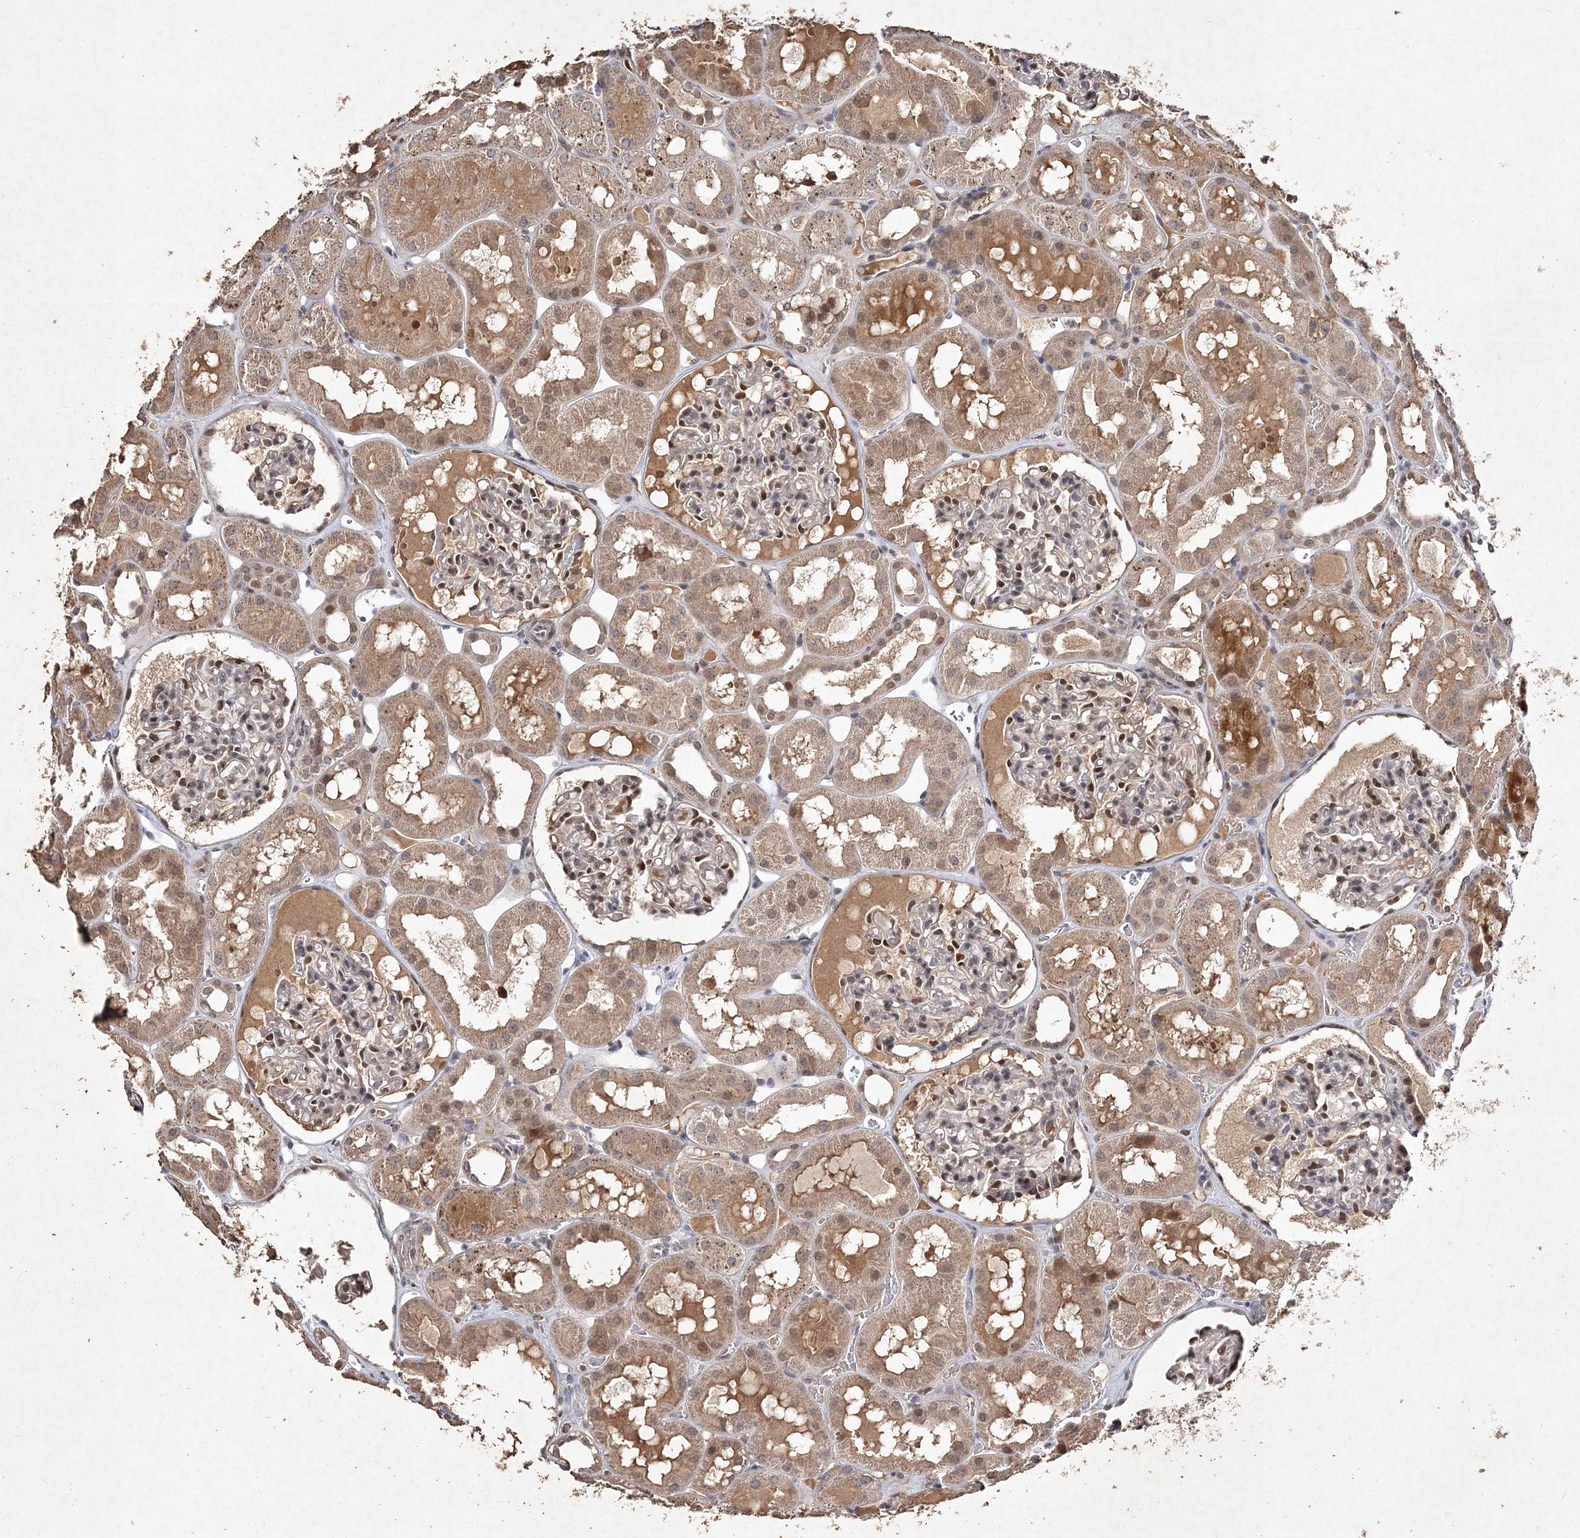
{"staining": {"intensity": "moderate", "quantity": "25%-75%", "location": "nuclear"}, "tissue": "kidney", "cell_type": "Cells in glomeruli", "image_type": "normal", "snomed": [{"axis": "morphology", "description": "Normal tissue, NOS"}, {"axis": "topography", "description": "Kidney"}, {"axis": "topography", "description": "Urinary bladder"}], "caption": "DAB immunohistochemical staining of normal kidney demonstrates moderate nuclear protein expression in about 25%-75% of cells in glomeruli. The staining was performed using DAB, with brown indicating positive protein expression. Nuclei are stained blue with hematoxylin.", "gene": "C3orf38", "patient": {"sex": "male", "age": 16}}